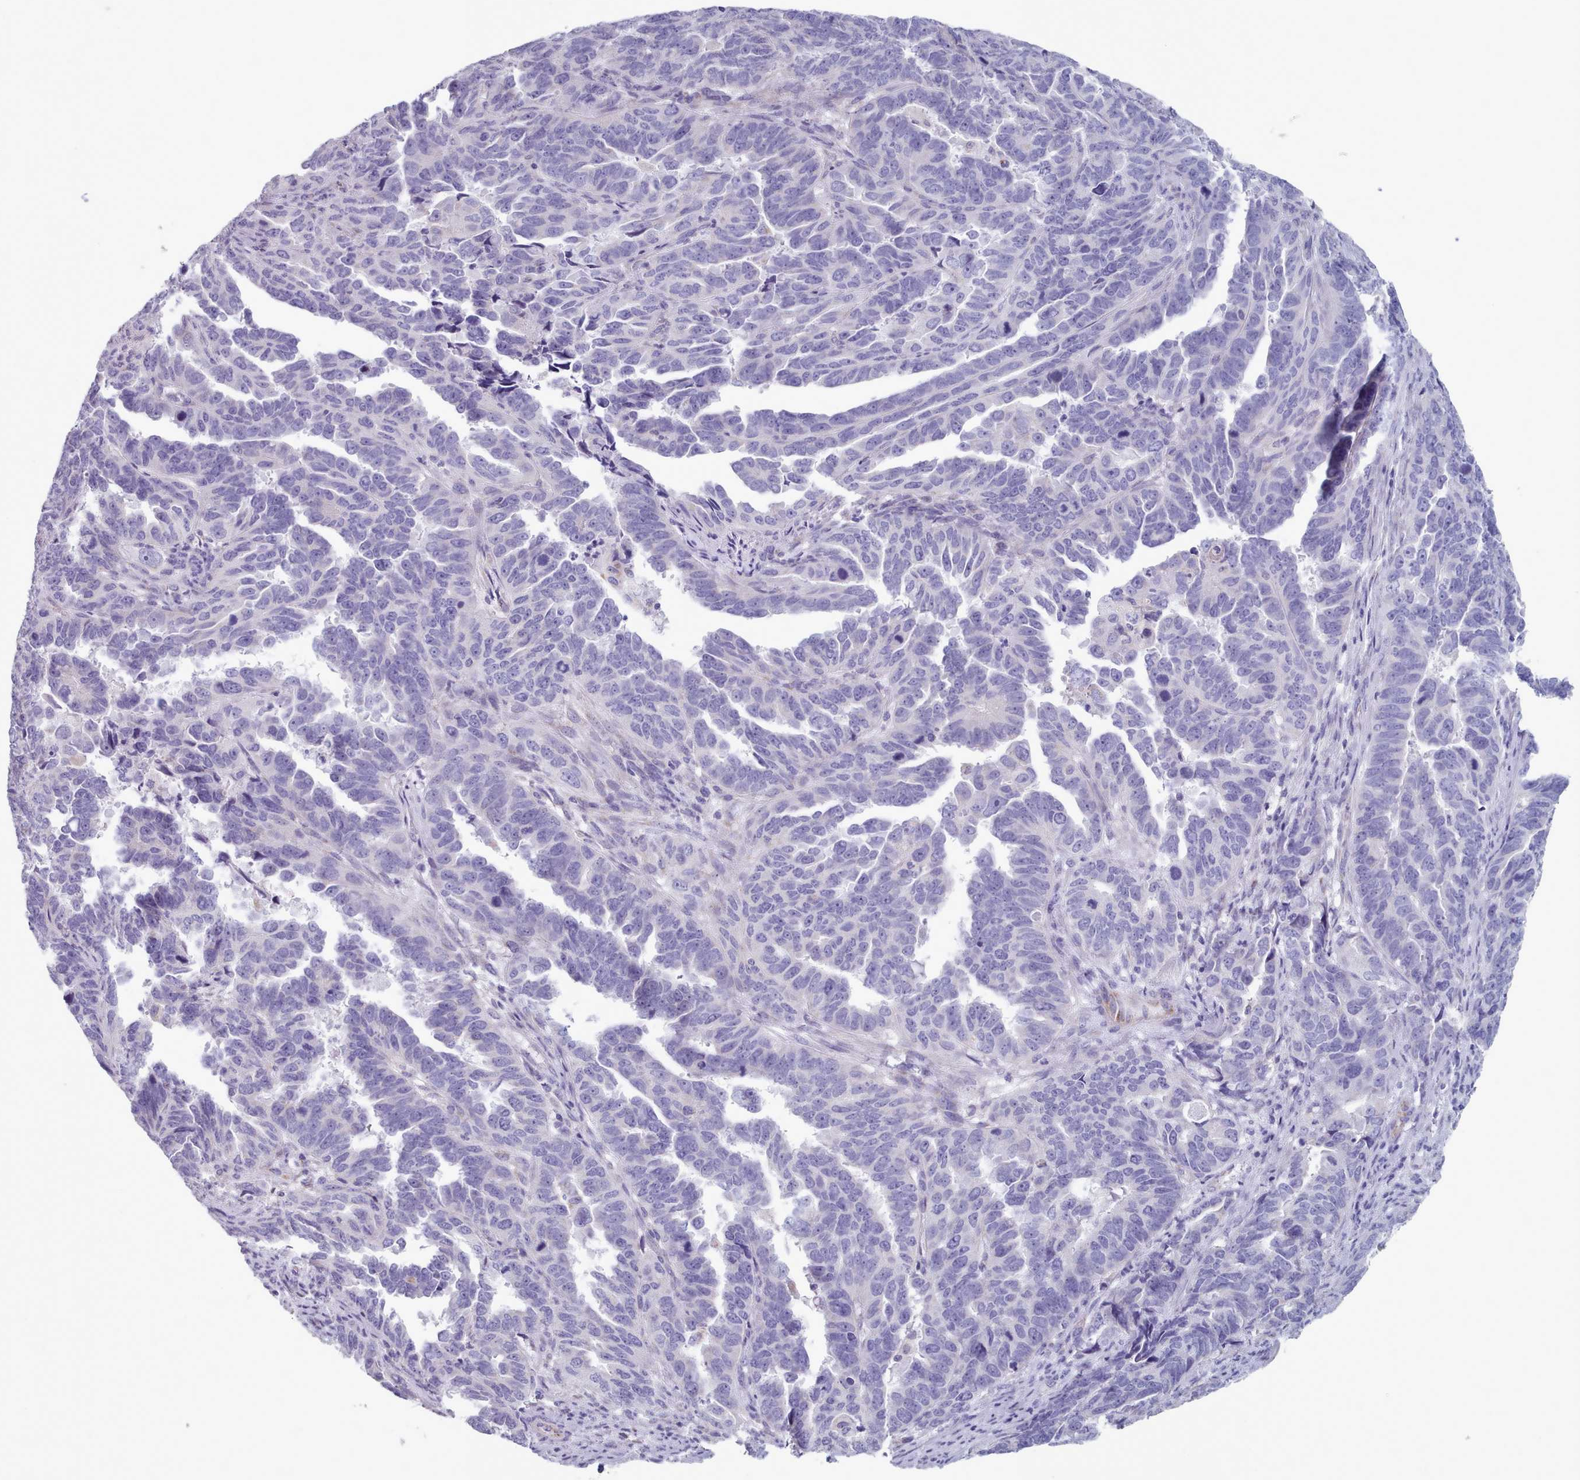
{"staining": {"intensity": "negative", "quantity": "none", "location": "none"}, "tissue": "endometrial cancer", "cell_type": "Tumor cells", "image_type": "cancer", "snomed": [{"axis": "morphology", "description": "Adenocarcinoma, NOS"}, {"axis": "topography", "description": "Endometrium"}], "caption": "Adenocarcinoma (endometrial) was stained to show a protein in brown. There is no significant staining in tumor cells.", "gene": "HAO1", "patient": {"sex": "female", "age": 65}}